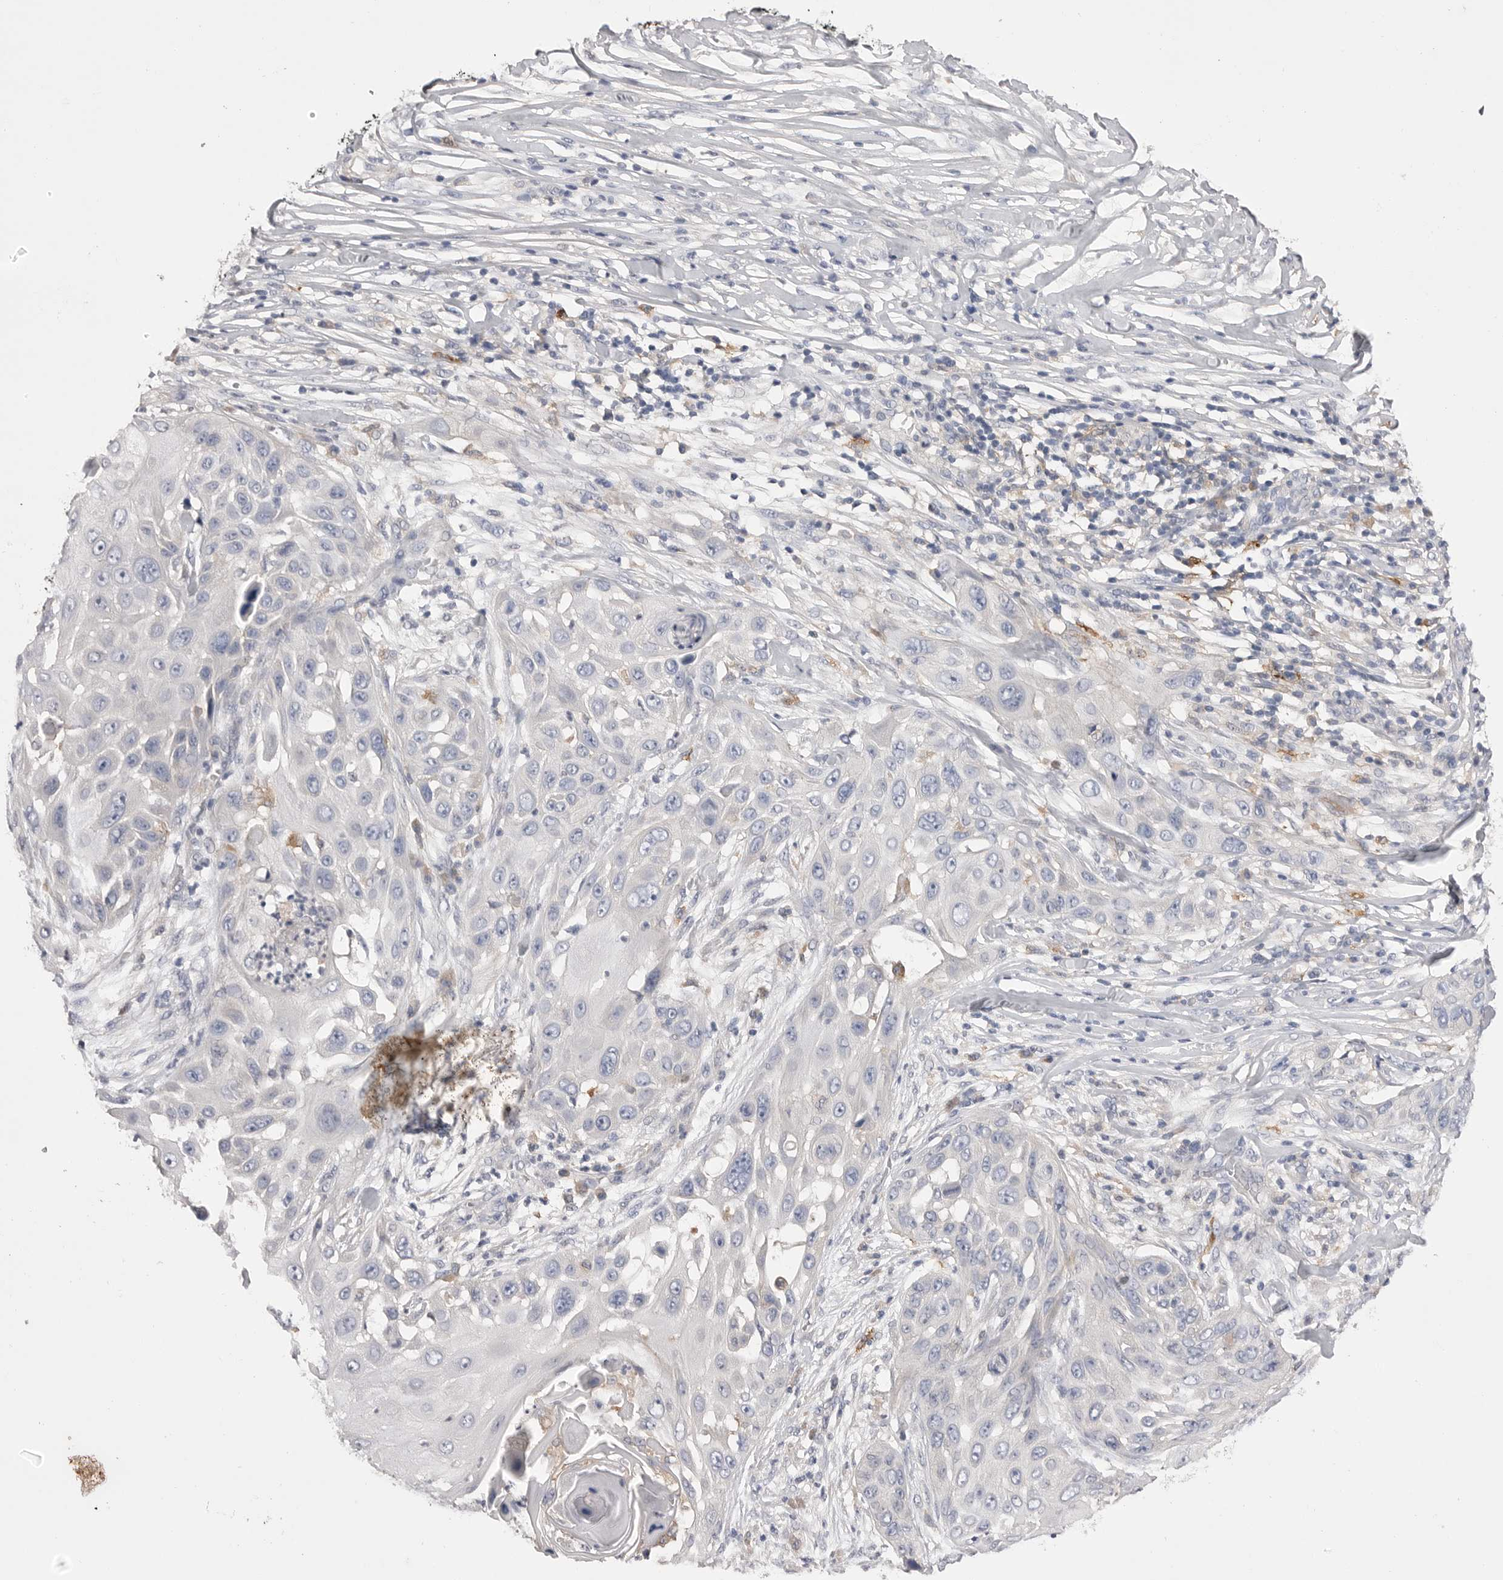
{"staining": {"intensity": "negative", "quantity": "none", "location": "none"}, "tissue": "skin cancer", "cell_type": "Tumor cells", "image_type": "cancer", "snomed": [{"axis": "morphology", "description": "Squamous cell carcinoma, NOS"}, {"axis": "topography", "description": "Skin"}], "caption": "The immunohistochemistry (IHC) micrograph has no significant expression in tumor cells of squamous cell carcinoma (skin) tissue.", "gene": "VAC14", "patient": {"sex": "female", "age": 44}}